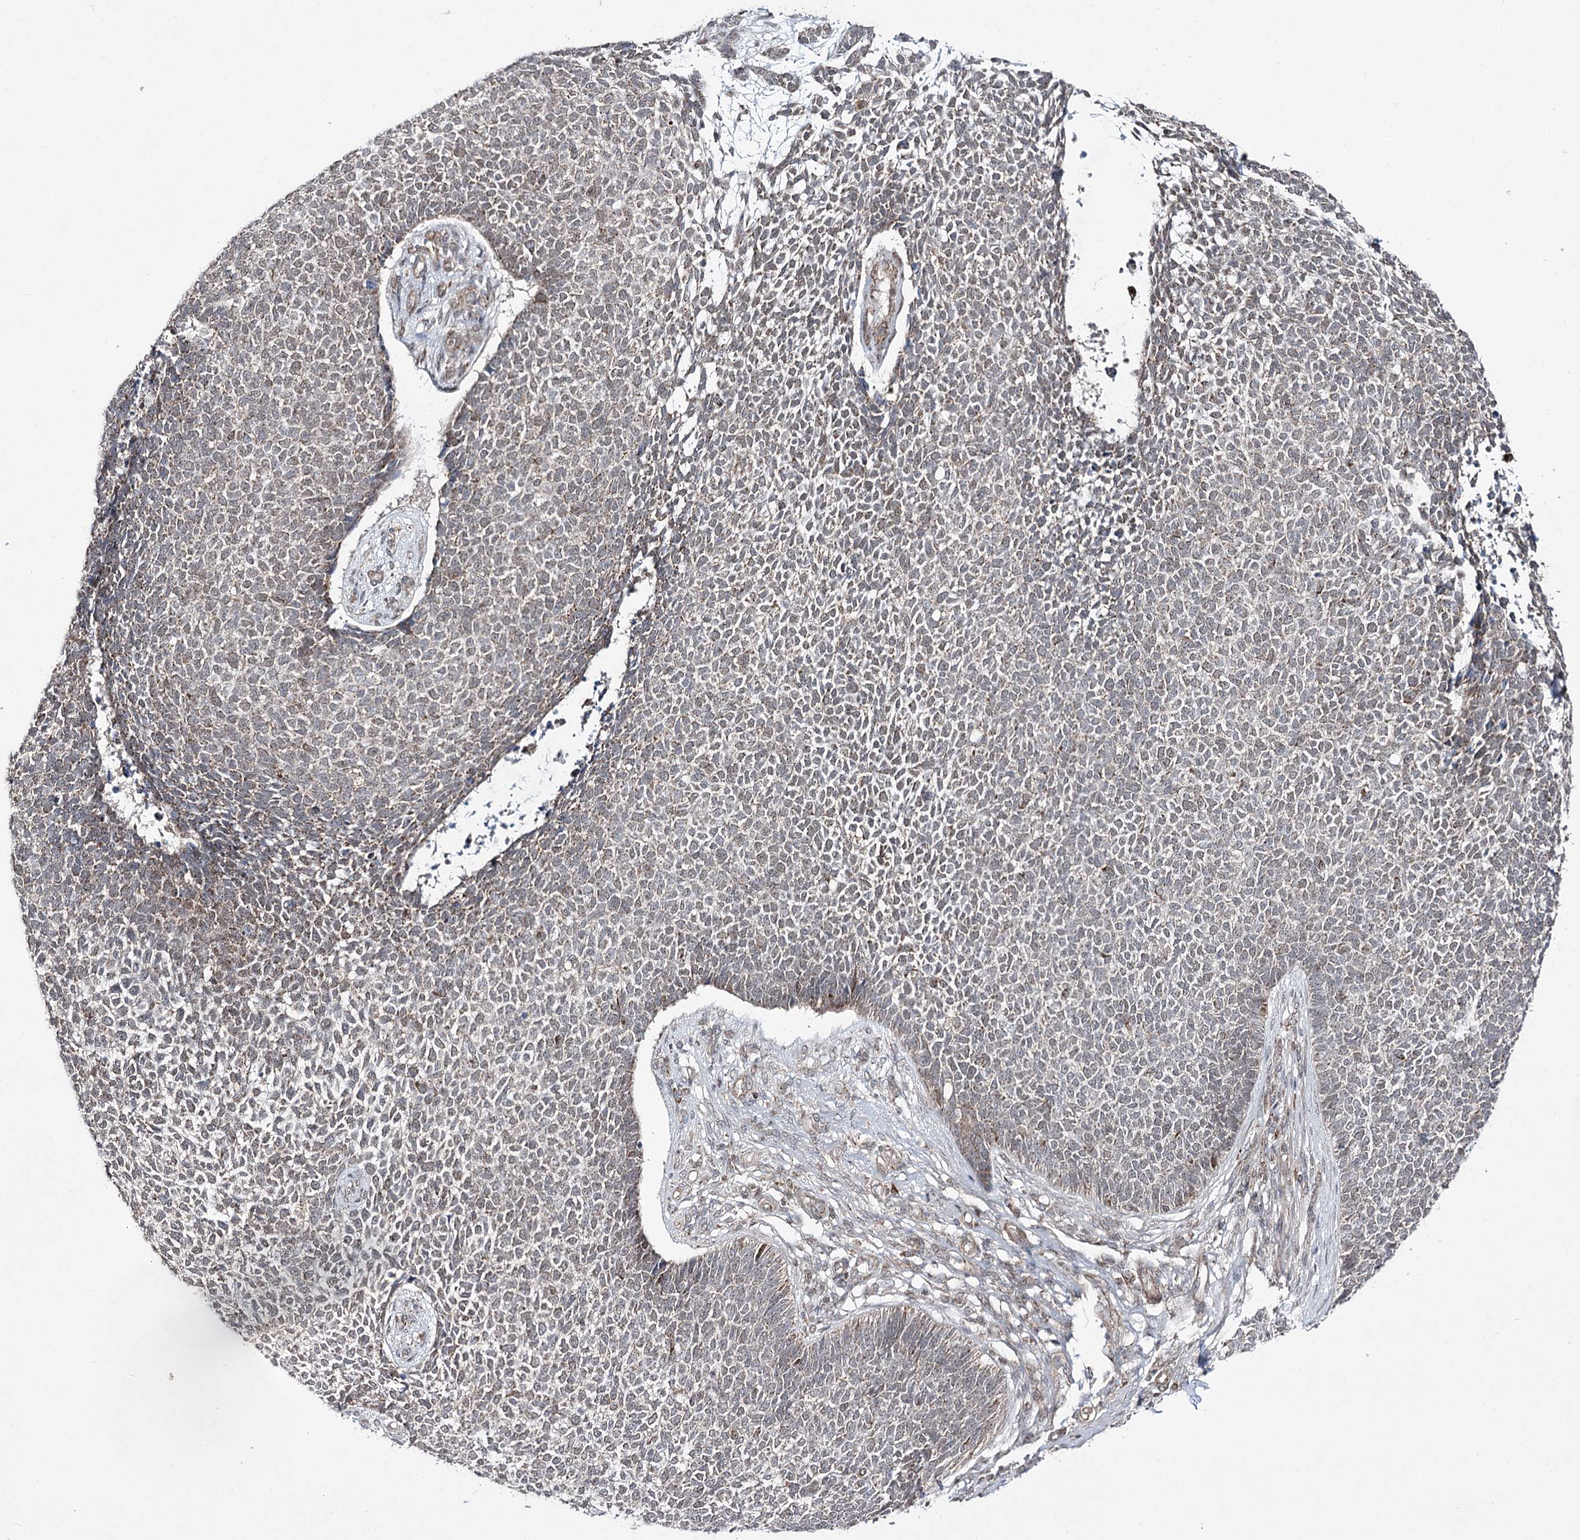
{"staining": {"intensity": "weak", "quantity": ">75%", "location": "cytoplasmic/membranous"}, "tissue": "skin cancer", "cell_type": "Tumor cells", "image_type": "cancer", "snomed": [{"axis": "morphology", "description": "Basal cell carcinoma"}, {"axis": "topography", "description": "Skin"}], "caption": "IHC image of human skin basal cell carcinoma stained for a protein (brown), which demonstrates low levels of weak cytoplasmic/membranous expression in about >75% of tumor cells.", "gene": "SLC4A1AP", "patient": {"sex": "female", "age": 84}}